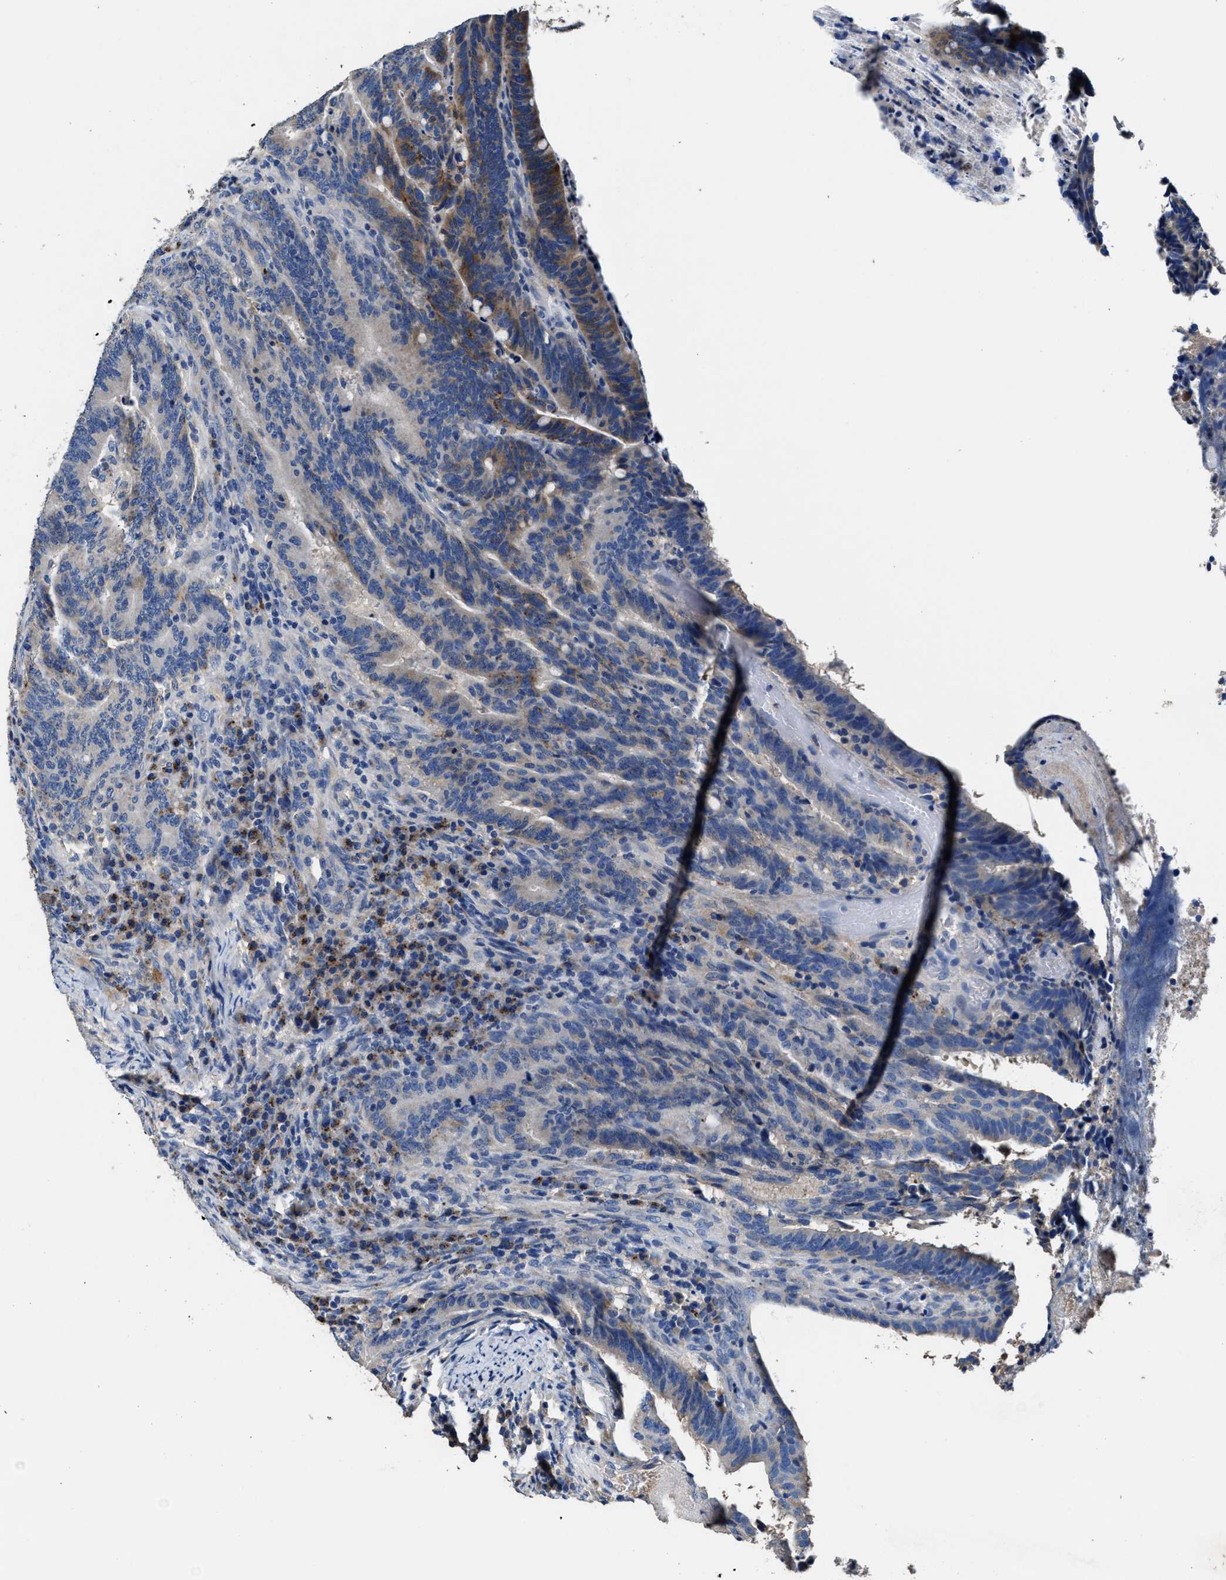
{"staining": {"intensity": "moderate", "quantity": "25%-75%", "location": "cytoplasmic/membranous"}, "tissue": "colorectal cancer", "cell_type": "Tumor cells", "image_type": "cancer", "snomed": [{"axis": "morphology", "description": "Adenocarcinoma, NOS"}, {"axis": "topography", "description": "Colon"}], "caption": "Adenocarcinoma (colorectal) stained for a protein (brown) exhibits moderate cytoplasmic/membranous positive staining in about 25%-75% of tumor cells.", "gene": "UBR4", "patient": {"sex": "female", "age": 66}}